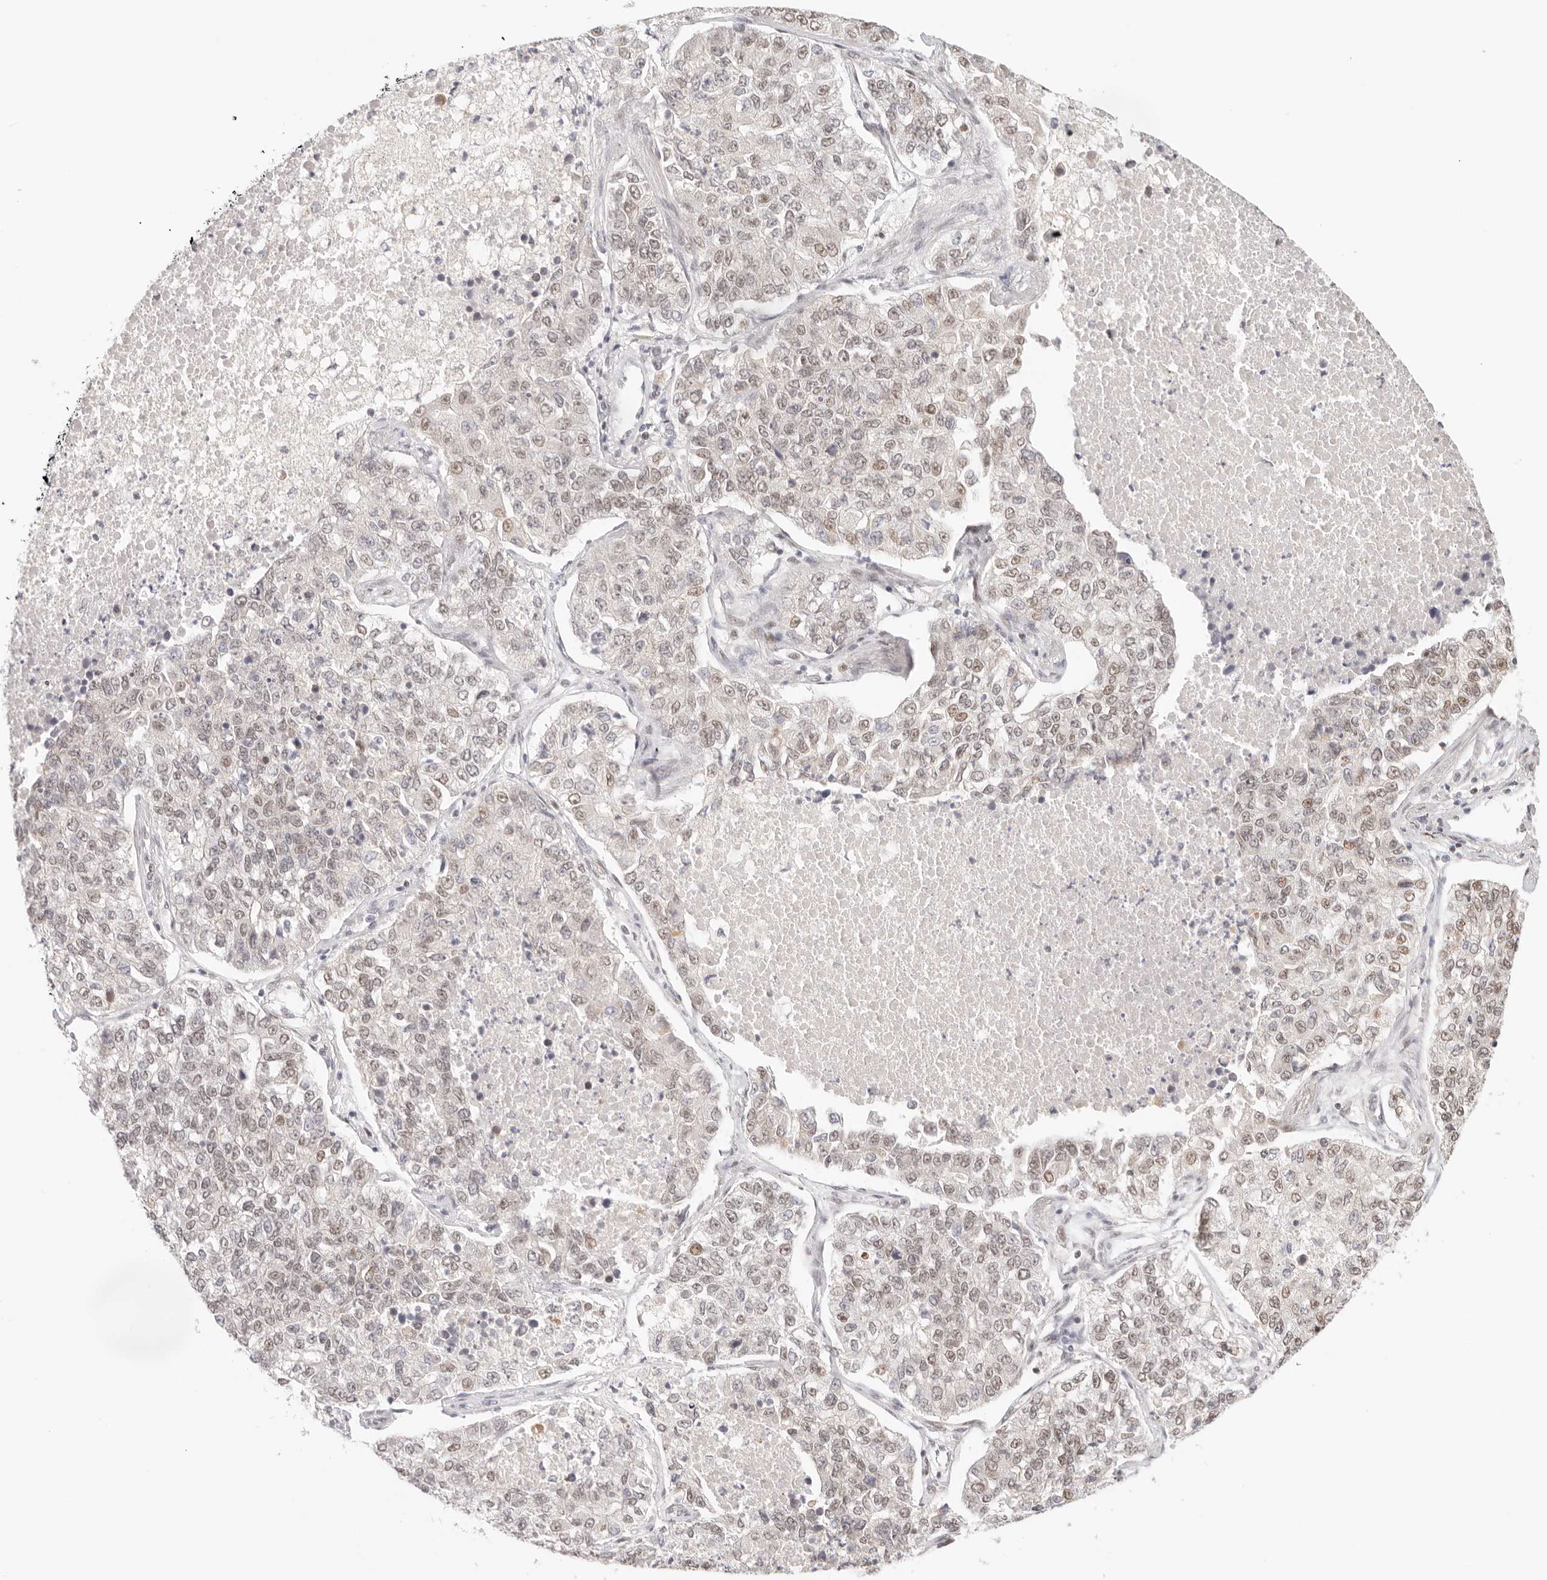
{"staining": {"intensity": "weak", "quantity": "25%-75%", "location": "nuclear"}, "tissue": "lung cancer", "cell_type": "Tumor cells", "image_type": "cancer", "snomed": [{"axis": "morphology", "description": "Adenocarcinoma, NOS"}, {"axis": "topography", "description": "Lung"}], "caption": "Adenocarcinoma (lung) stained with a brown dye reveals weak nuclear positive positivity in approximately 25%-75% of tumor cells.", "gene": "HOXC5", "patient": {"sex": "male", "age": 49}}